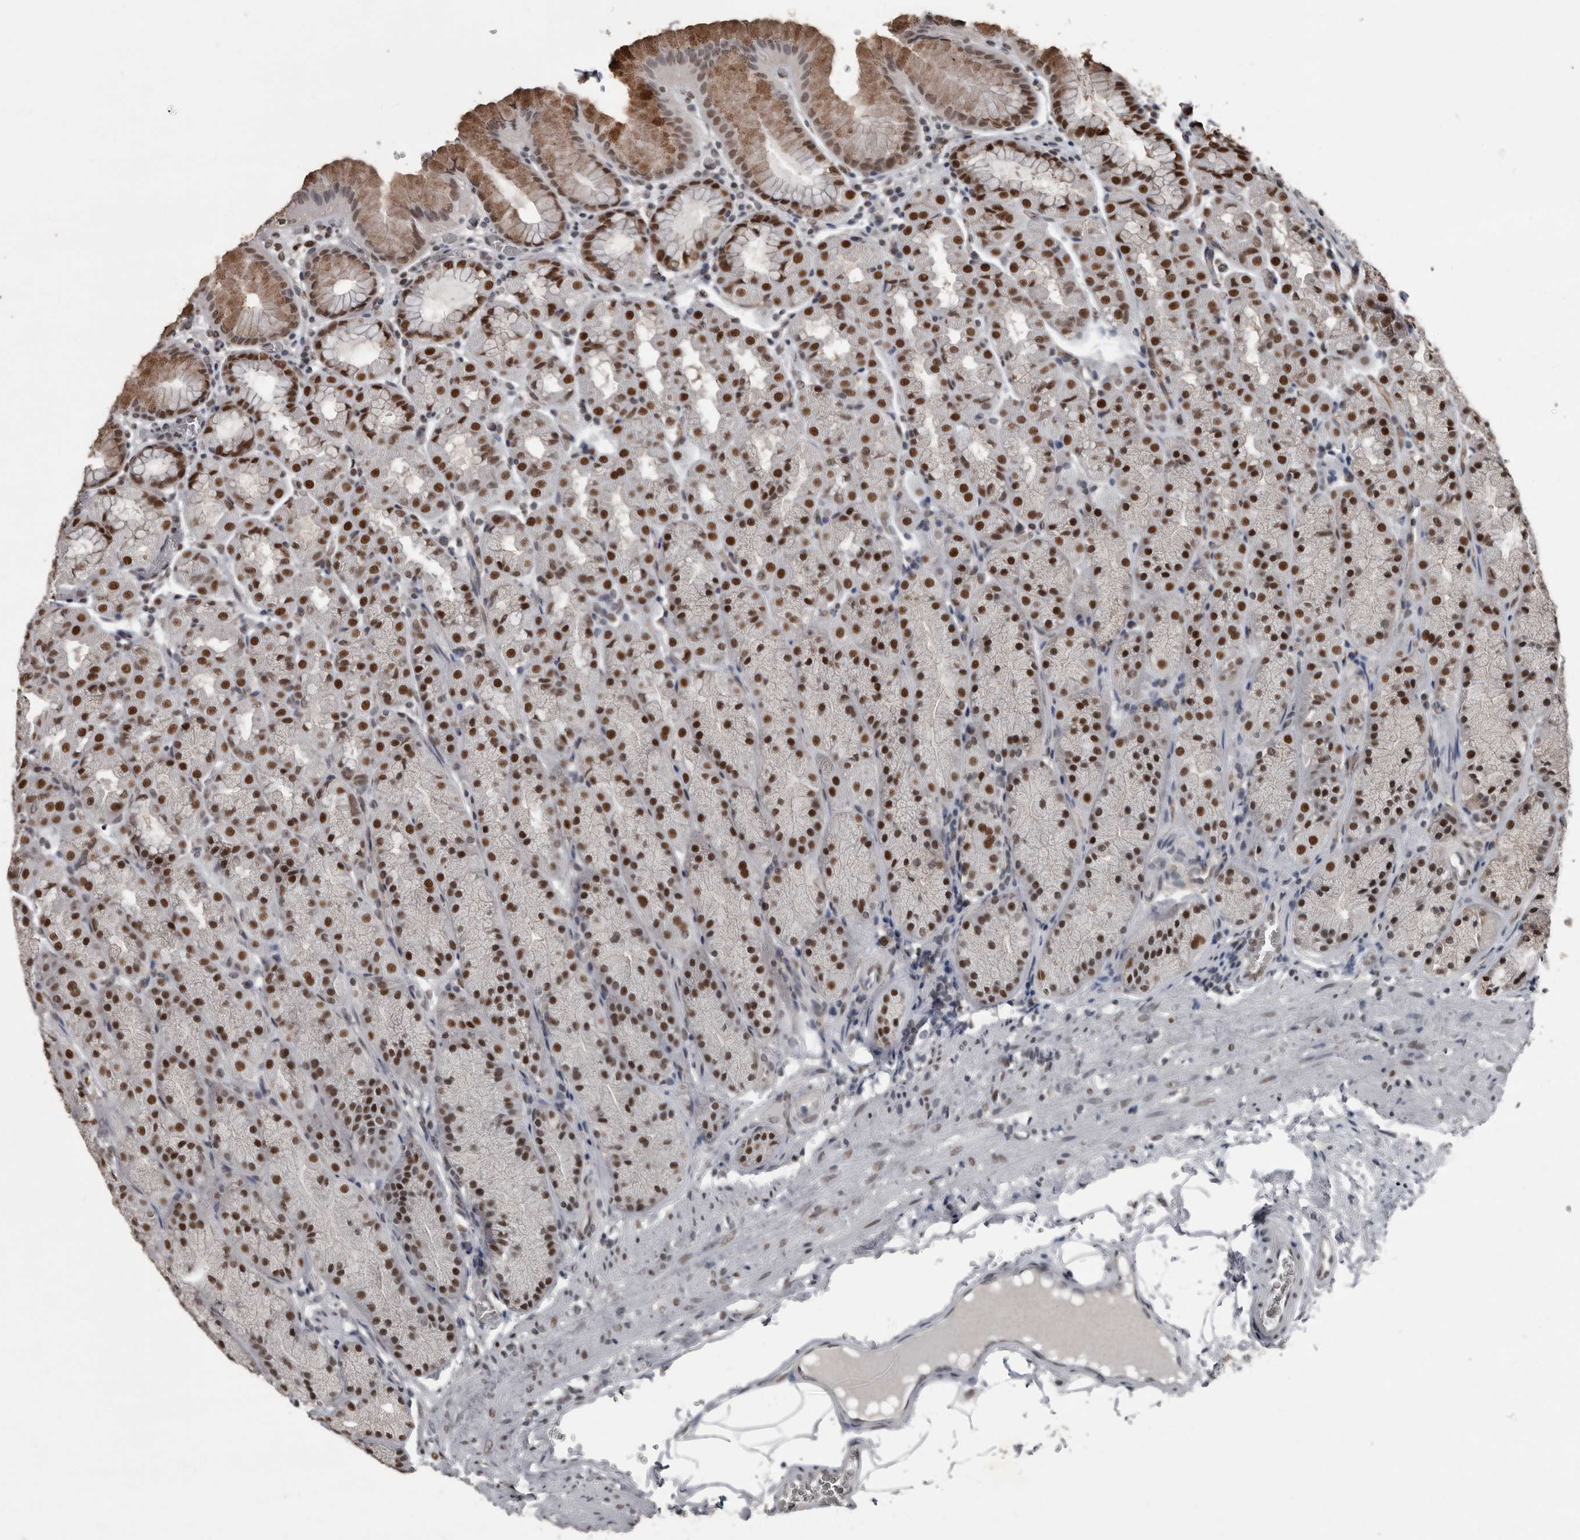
{"staining": {"intensity": "strong", "quantity": ">75%", "location": "nuclear"}, "tissue": "stomach", "cell_type": "Glandular cells", "image_type": "normal", "snomed": [{"axis": "morphology", "description": "Normal tissue, NOS"}, {"axis": "topography", "description": "Stomach"}], "caption": "Protein staining by immunohistochemistry (IHC) displays strong nuclear staining in about >75% of glandular cells in unremarkable stomach.", "gene": "CHD1L", "patient": {"sex": "male", "age": 42}}